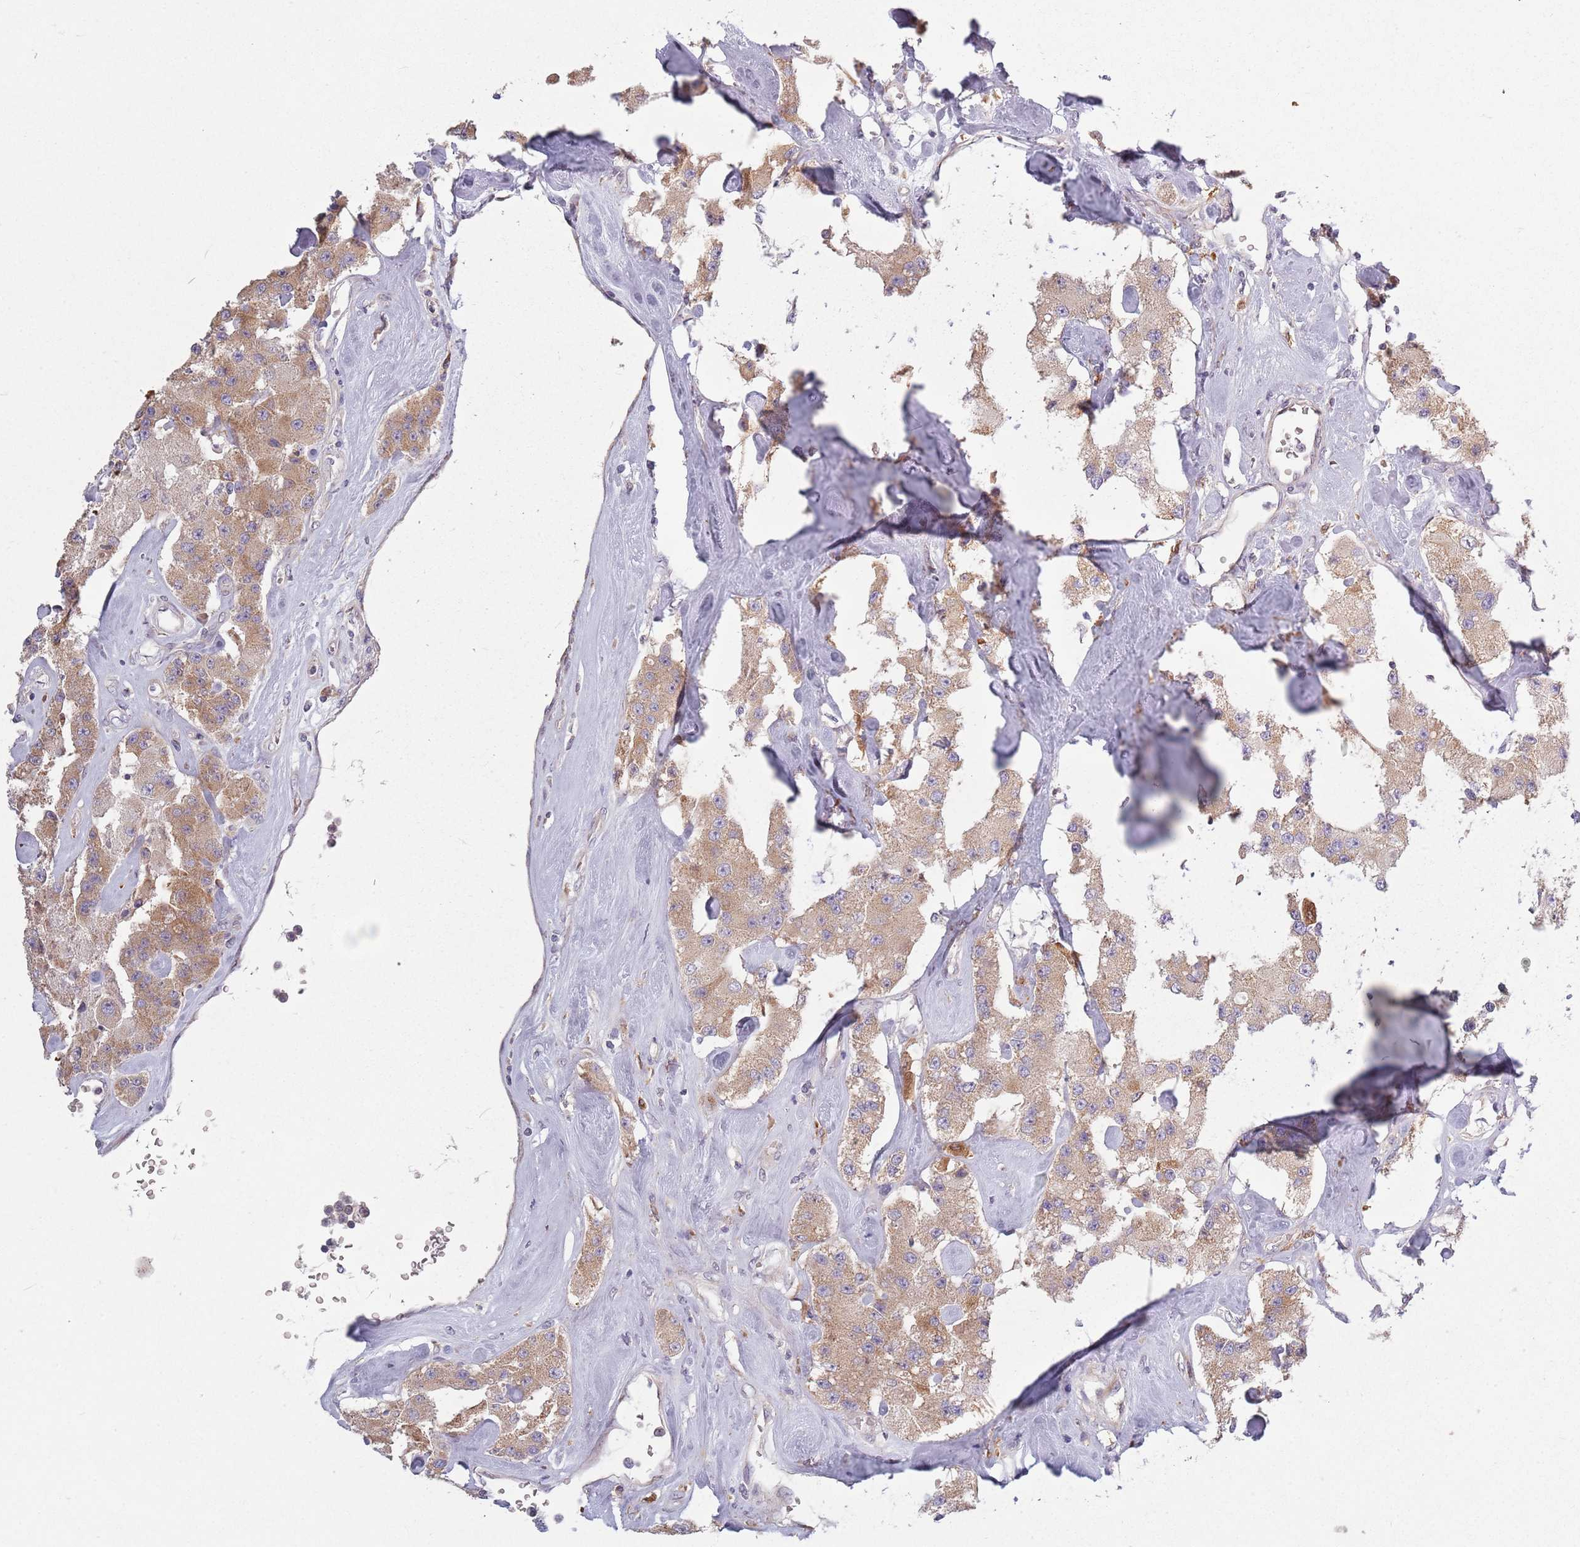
{"staining": {"intensity": "moderate", "quantity": ">75%", "location": "cytoplasmic/membranous"}, "tissue": "carcinoid", "cell_type": "Tumor cells", "image_type": "cancer", "snomed": [{"axis": "morphology", "description": "Carcinoid, malignant, NOS"}, {"axis": "topography", "description": "Pancreas"}], "caption": "IHC histopathology image of carcinoid stained for a protein (brown), which displays medium levels of moderate cytoplasmic/membranous positivity in approximately >75% of tumor cells.", "gene": "COQ5", "patient": {"sex": "male", "age": 41}}